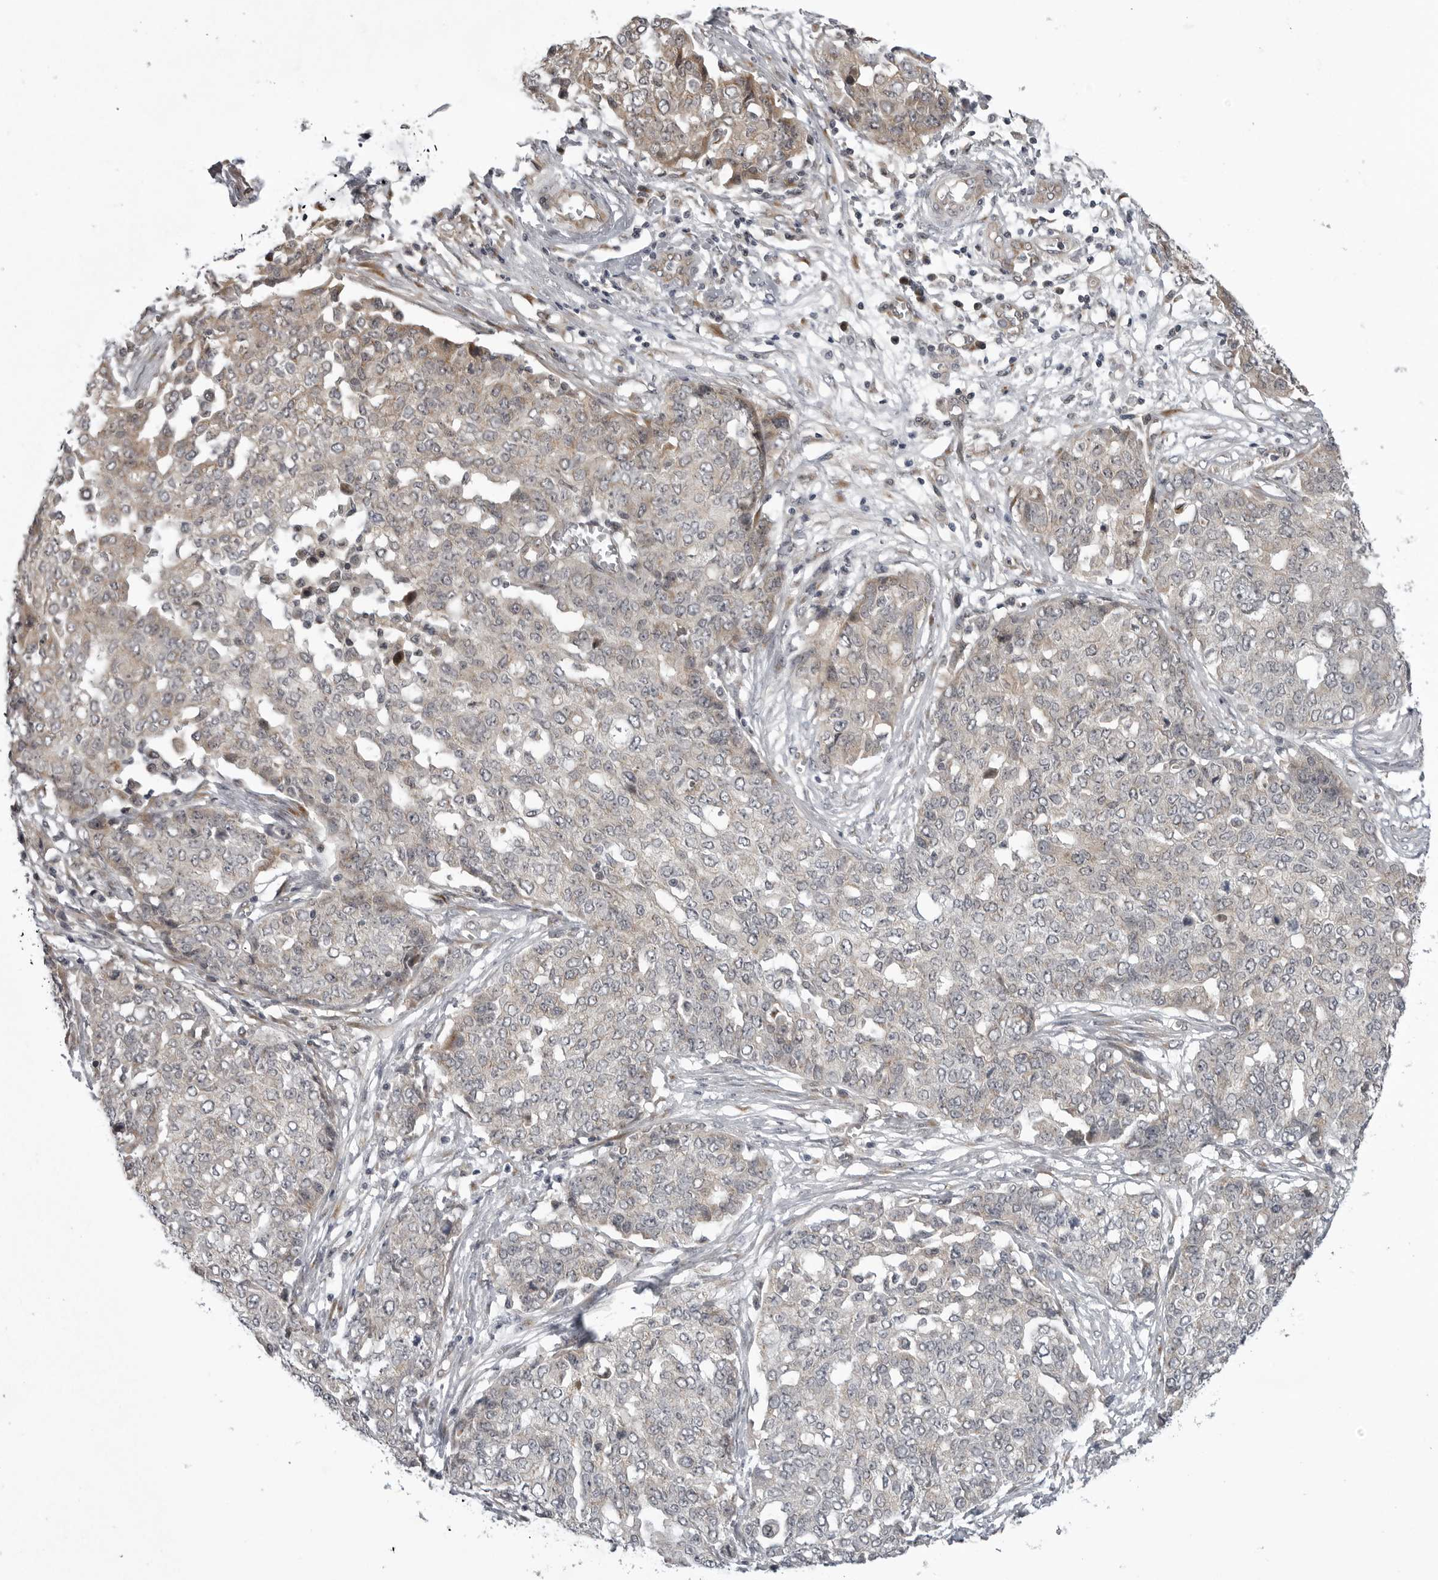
{"staining": {"intensity": "weak", "quantity": "<25%", "location": "cytoplasmic/membranous"}, "tissue": "ovarian cancer", "cell_type": "Tumor cells", "image_type": "cancer", "snomed": [{"axis": "morphology", "description": "Cystadenocarcinoma, serous, NOS"}, {"axis": "topography", "description": "Soft tissue"}, {"axis": "topography", "description": "Ovary"}], "caption": "IHC image of human ovarian serous cystadenocarcinoma stained for a protein (brown), which demonstrates no staining in tumor cells. (DAB (3,3'-diaminobenzidine) IHC with hematoxylin counter stain).", "gene": "LRRC45", "patient": {"sex": "female", "age": 57}}